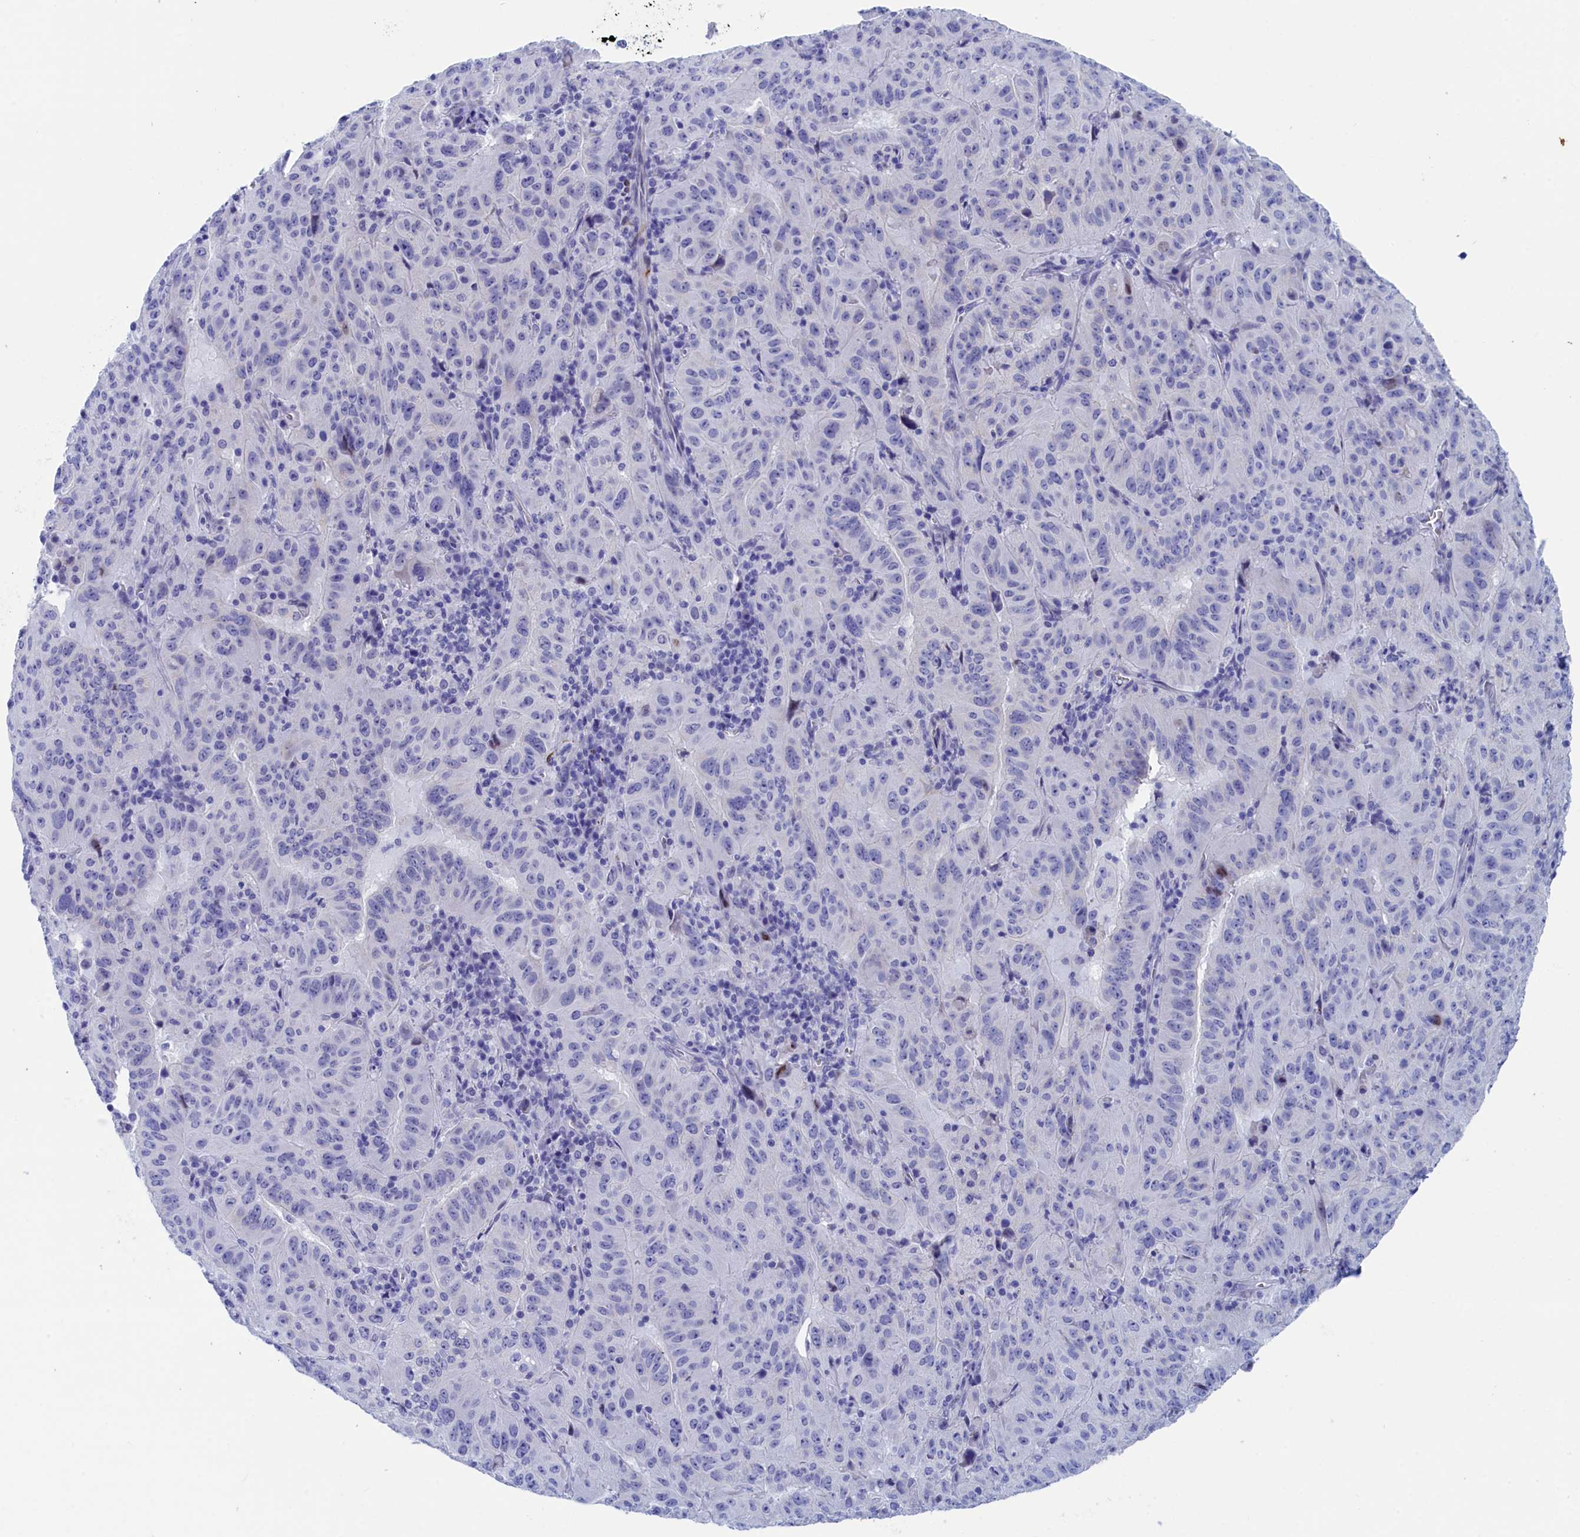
{"staining": {"intensity": "negative", "quantity": "none", "location": "none"}, "tissue": "pancreatic cancer", "cell_type": "Tumor cells", "image_type": "cancer", "snomed": [{"axis": "morphology", "description": "Adenocarcinoma, NOS"}, {"axis": "topography", "description": "Pancreas"}], "caption": "The histopathology image exhibits no significant expression in tumor cells of pancreatic cancer (adenocarcinoma). Nuclei are stained in blue.", "gene": "WDR83", "patient": {"sex": "male", "age": 63}}